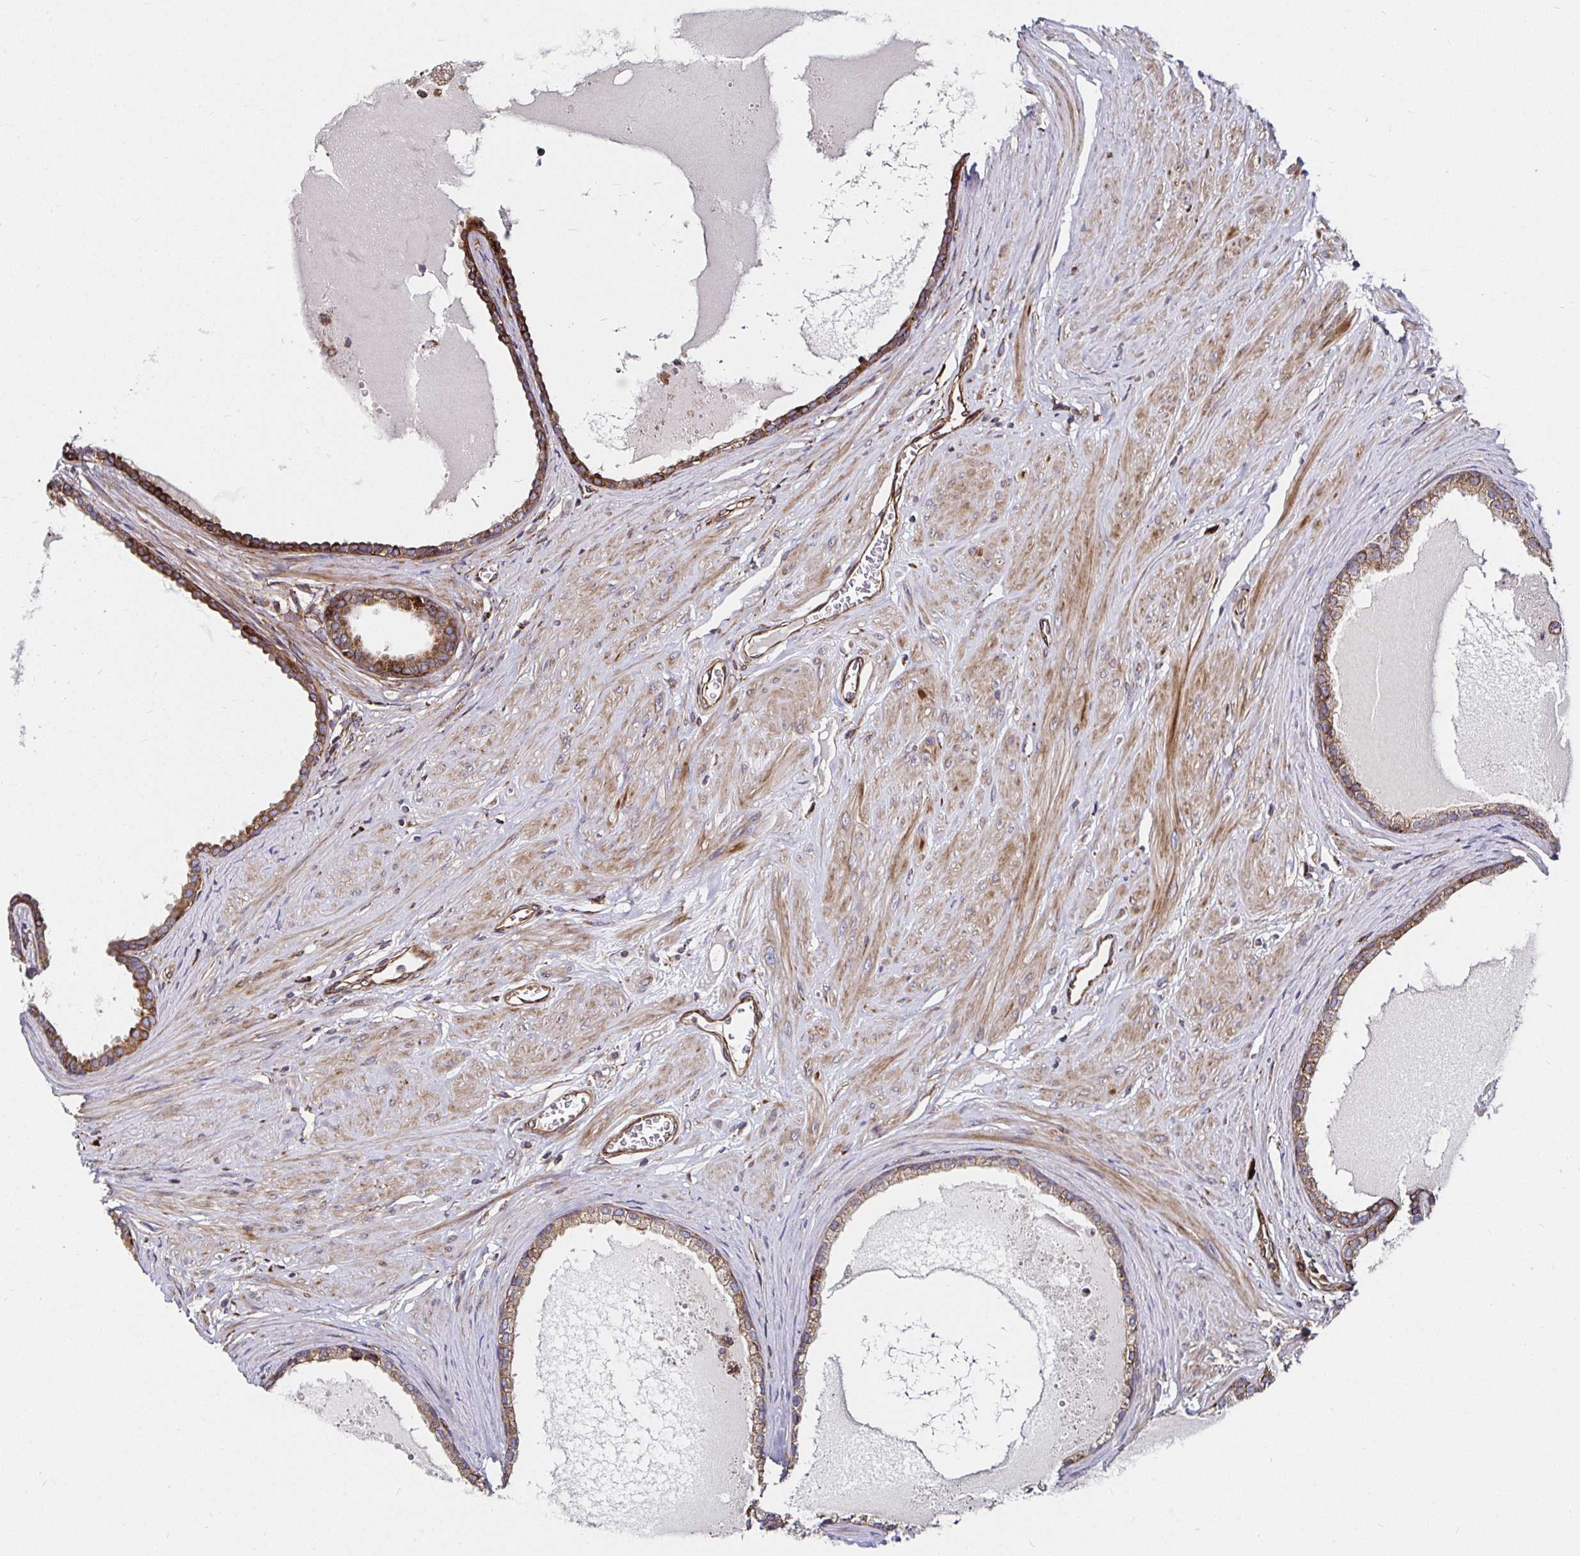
{"staining": {"intensity": "moderate", "quantity": ">75%", "location": "cytoplasmic/membranous"}, "tissue": "prostate", "cell_type": "Glandular cells", "image_type": "normal", "snomed": [{"axis": "morphology", "description": "Normal tissue, NOS"}, {"axis": "topography", "description": "Prostate"}, {"axis": "topography", "description": "Peripheral nerve tissue"}], "caption": "Protein expression by immunohistochemistry reveals moderate cytoplasmic/membranous staining in approximately >75% of glandular cells in normal prostate. (DAB IHC with brightfield microscopy, high magnification).", "gene": "SMYD3", "patient": {"sex": "male", "age": 55}}